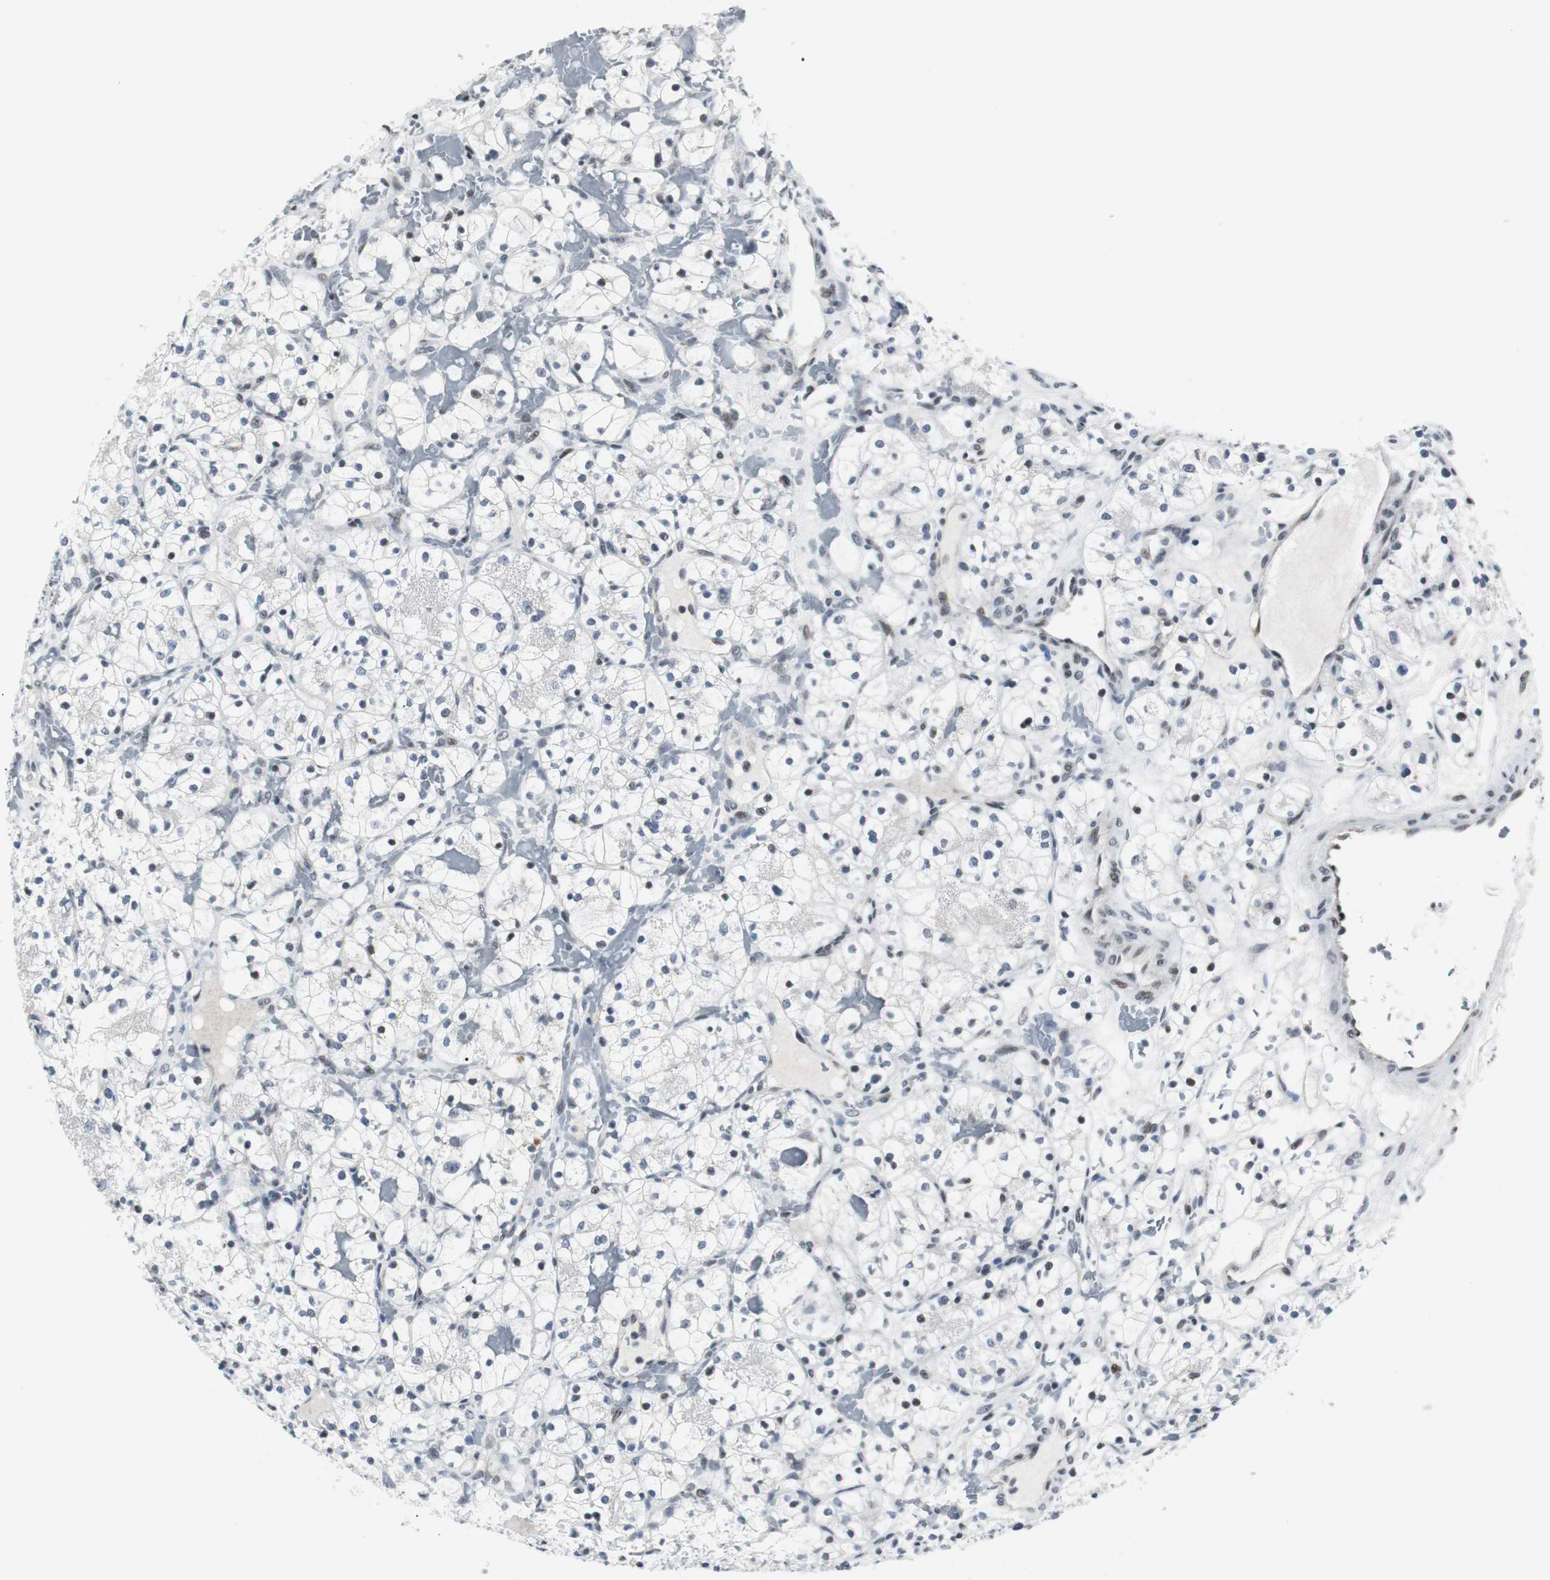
{"staining": {"intensity": "weak", "quantity": "<25%", "location": "nuclear"}, "tissue": "renal cancer", "cell_type": "Tumor cells", "image_type": "cancer", "snomed": [{"axis": "morphology", "description": "Adenocarcinoma, NOS"}, {"axis": "topography", "description": "Kidney"}], "caption": "Human renal cancer (adenocarcinoma) stained for a protein using immunohistochemistry demonstrates no expression in tumor cells.", "gene": "MTA1", "patient": {"sex": "female", "age": 60}}